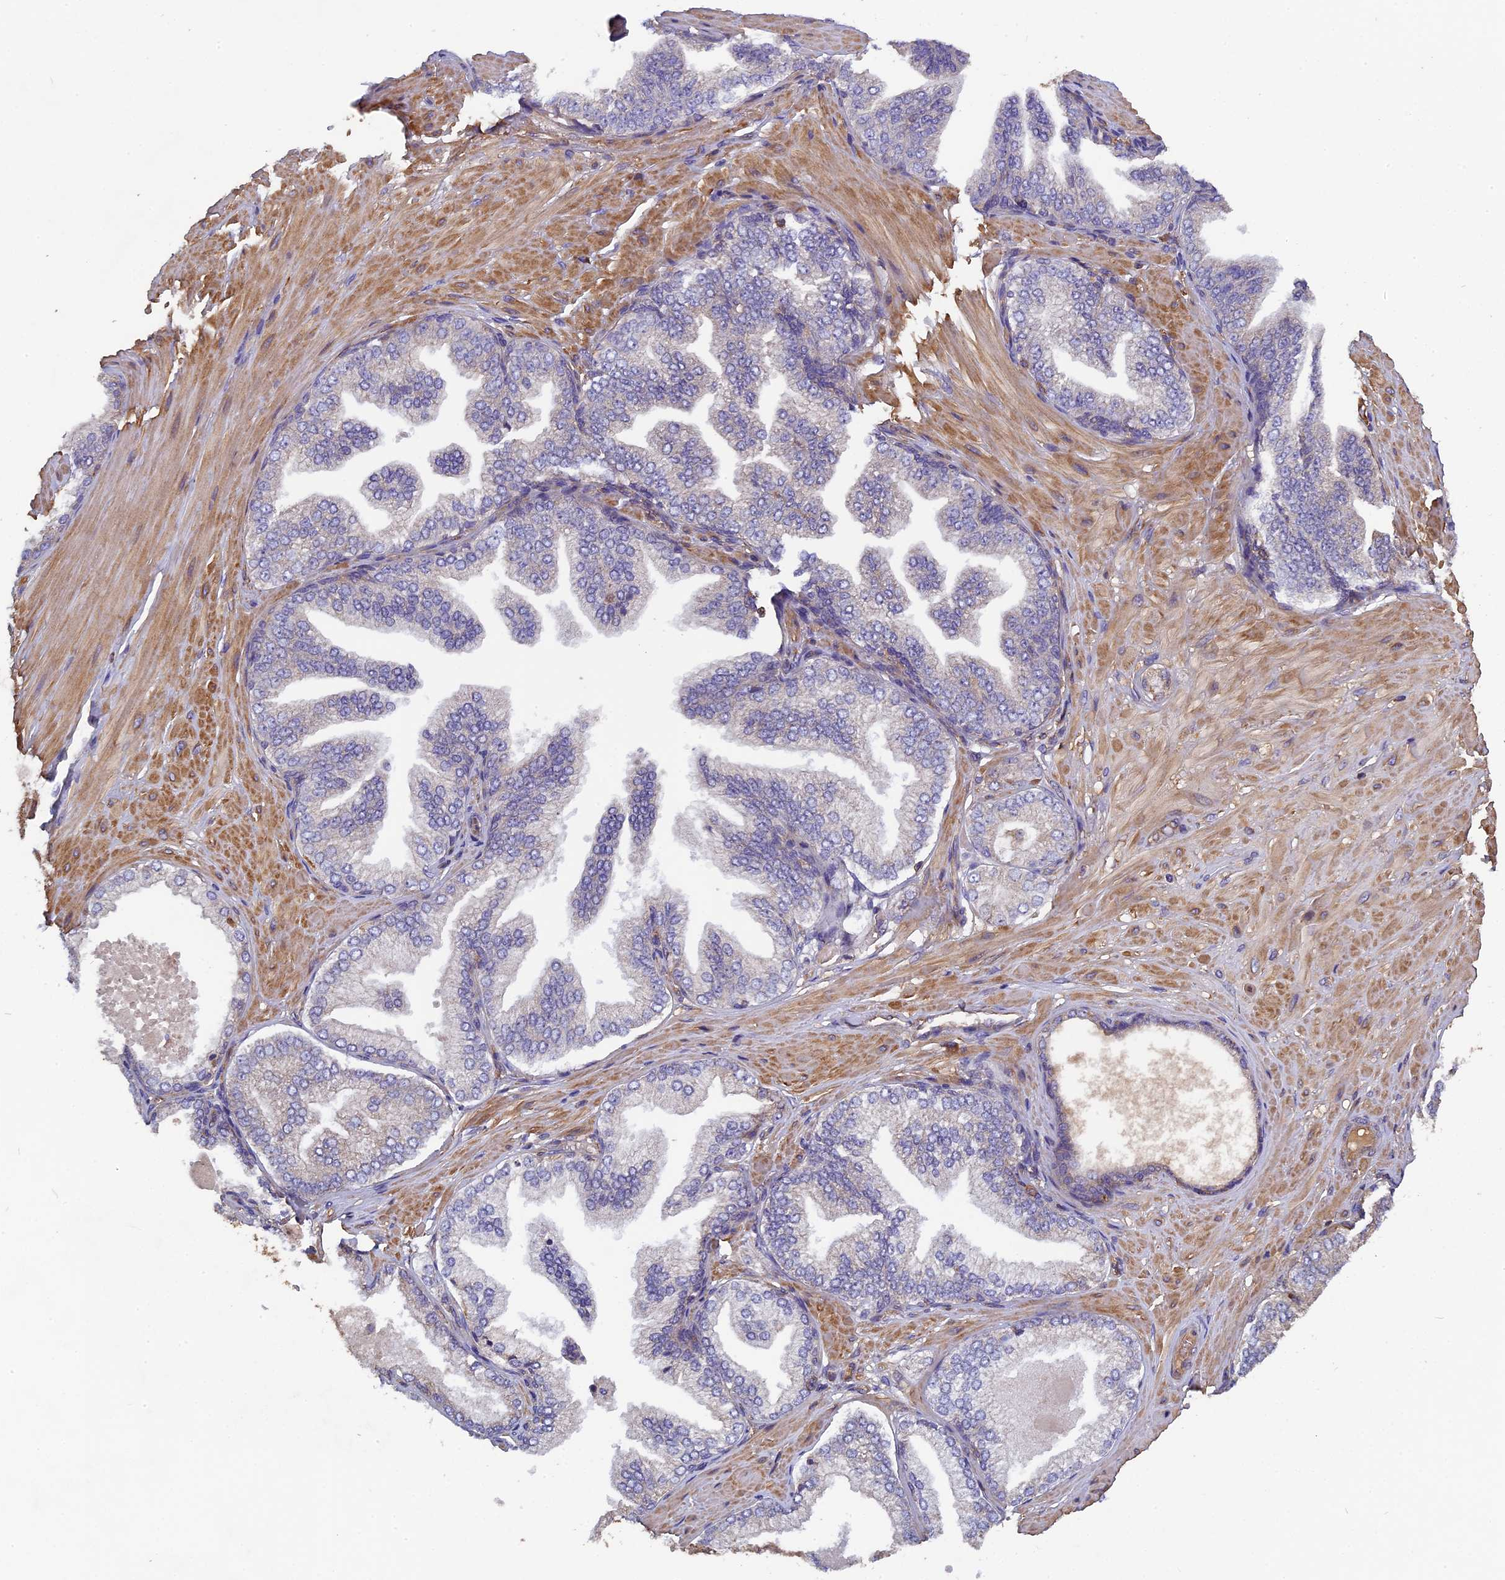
{"staining": {"intensity": "weak", "quantity": ">75%", "location": "cytoplasmic/membranous"}, "tissue": "soft tissue", "cell_type": "Fibroblasts", "image_type": "normal", "snomed": [{"axis": "morphology", "description": "Normal tissue, NOS"}, {"axis": "morphology", "description": "Adenocarcinoma, Low grade"}, {"axis": "topography", "description": "Prostate"}, {"axis": "topography", "description": "Peripheral nerve tissue"}], "caption": "The image shows immunohistochemical staining of normal soft tissue. There is weak cytoplasmic/membranous staining is seen in about >75% of fibroblasts.", "gene": "CCDC153", "patient": {"sex": "male", "age": 63}}